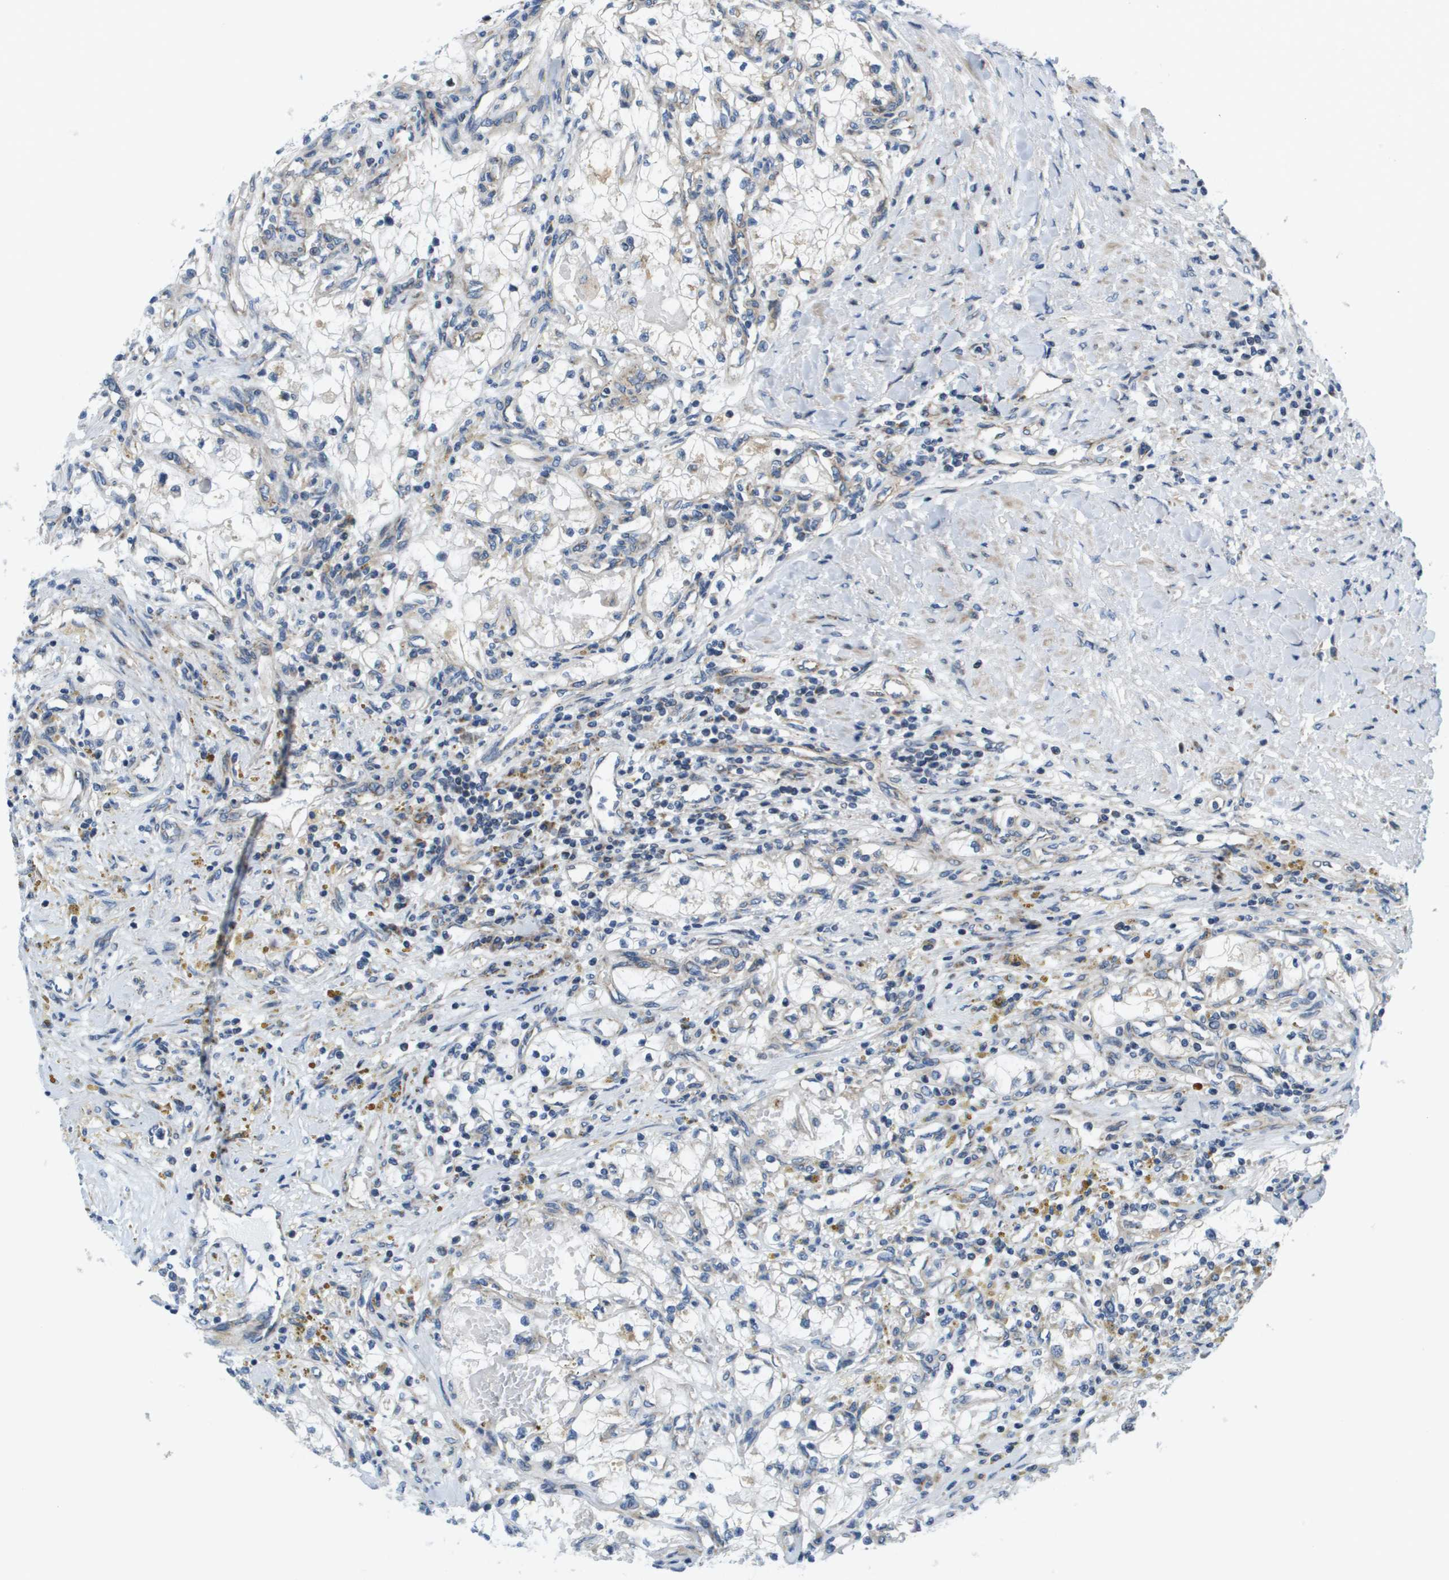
{"staining": {"intensity": "negative", "quantity": "none", "location": "none"}, "tissue": "renal cancer", "cell_type": "Tumor cells", "image_type": "cancer", "snomed": [{"axis": "morphology", "description": "Adenocarcinoma, NOS"}, {"axis": "topography", "description": "Kidney"}], "caption": "Photomicrograph shows no protein expression in tumor cells of renal cancer (adenocarcinoma) tissue.", "gene": "KRT23", "patient": {"sex": "male", "age": 68}}